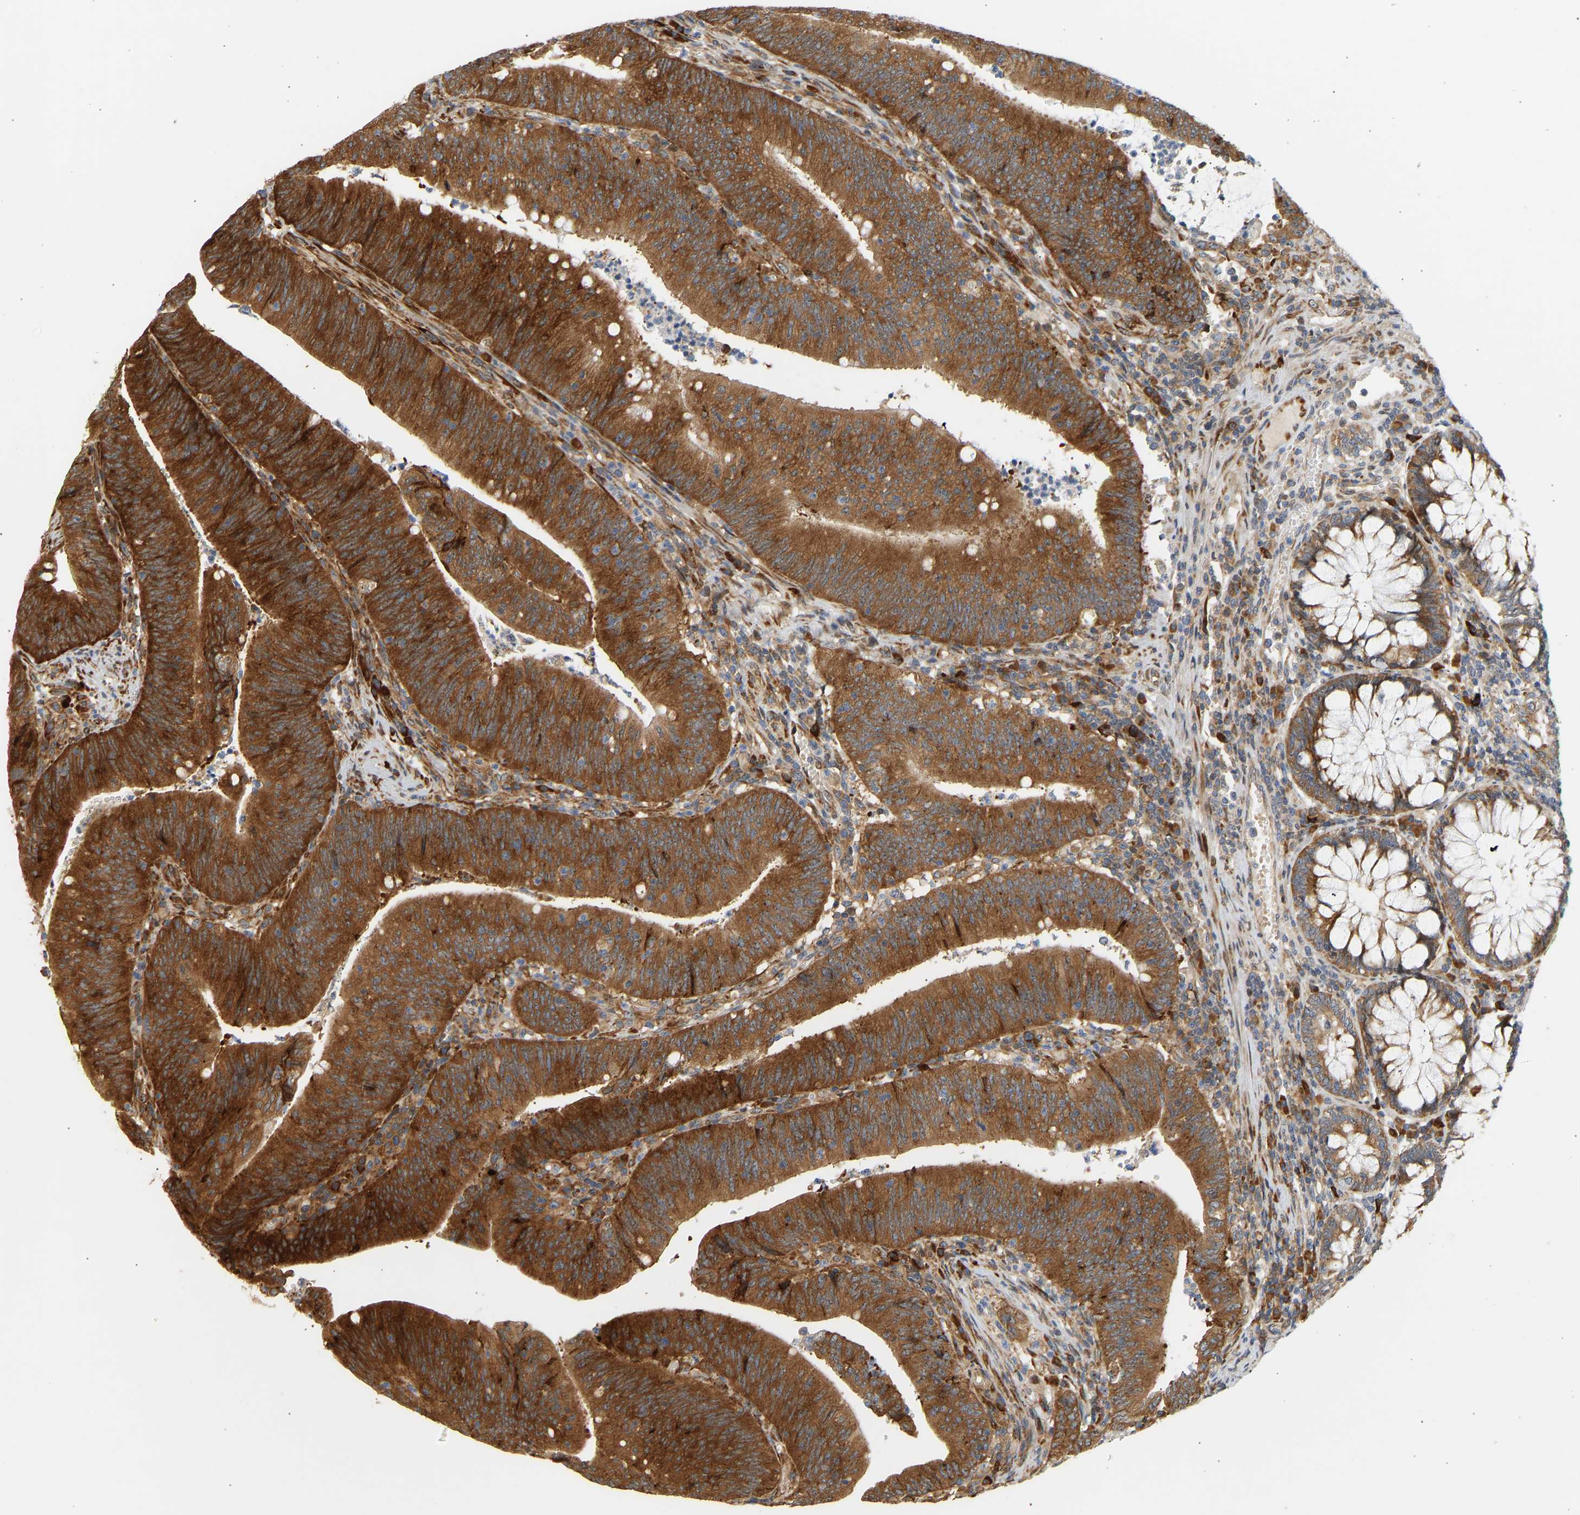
{"staining": {"intensity": "strong", "quantity": ">75%", "location": "cytoplasmic/membranous"}, "tissue": "colorectal cancer", "cell_type": "Tumor cells", "image_type": "cancer", "snomed": [{"axis": "morphology", "description": "Normal tissue, NOS"}, {"axis": "morphology", "description": "Adenocarcinoma, NOS"}, {"axis": "topography", "description": "Rectum"}], "caption": "Immunohistochemistry photomicrograph of human adenocarcinoma (colorectal) stained for a protein (brown), which reveals high levels of strong cytoplasmic/membranous positivity in approximately >75% of tumor cells.", "gene": "RPS14", "patient": {"sex": "female", "age": 66}}